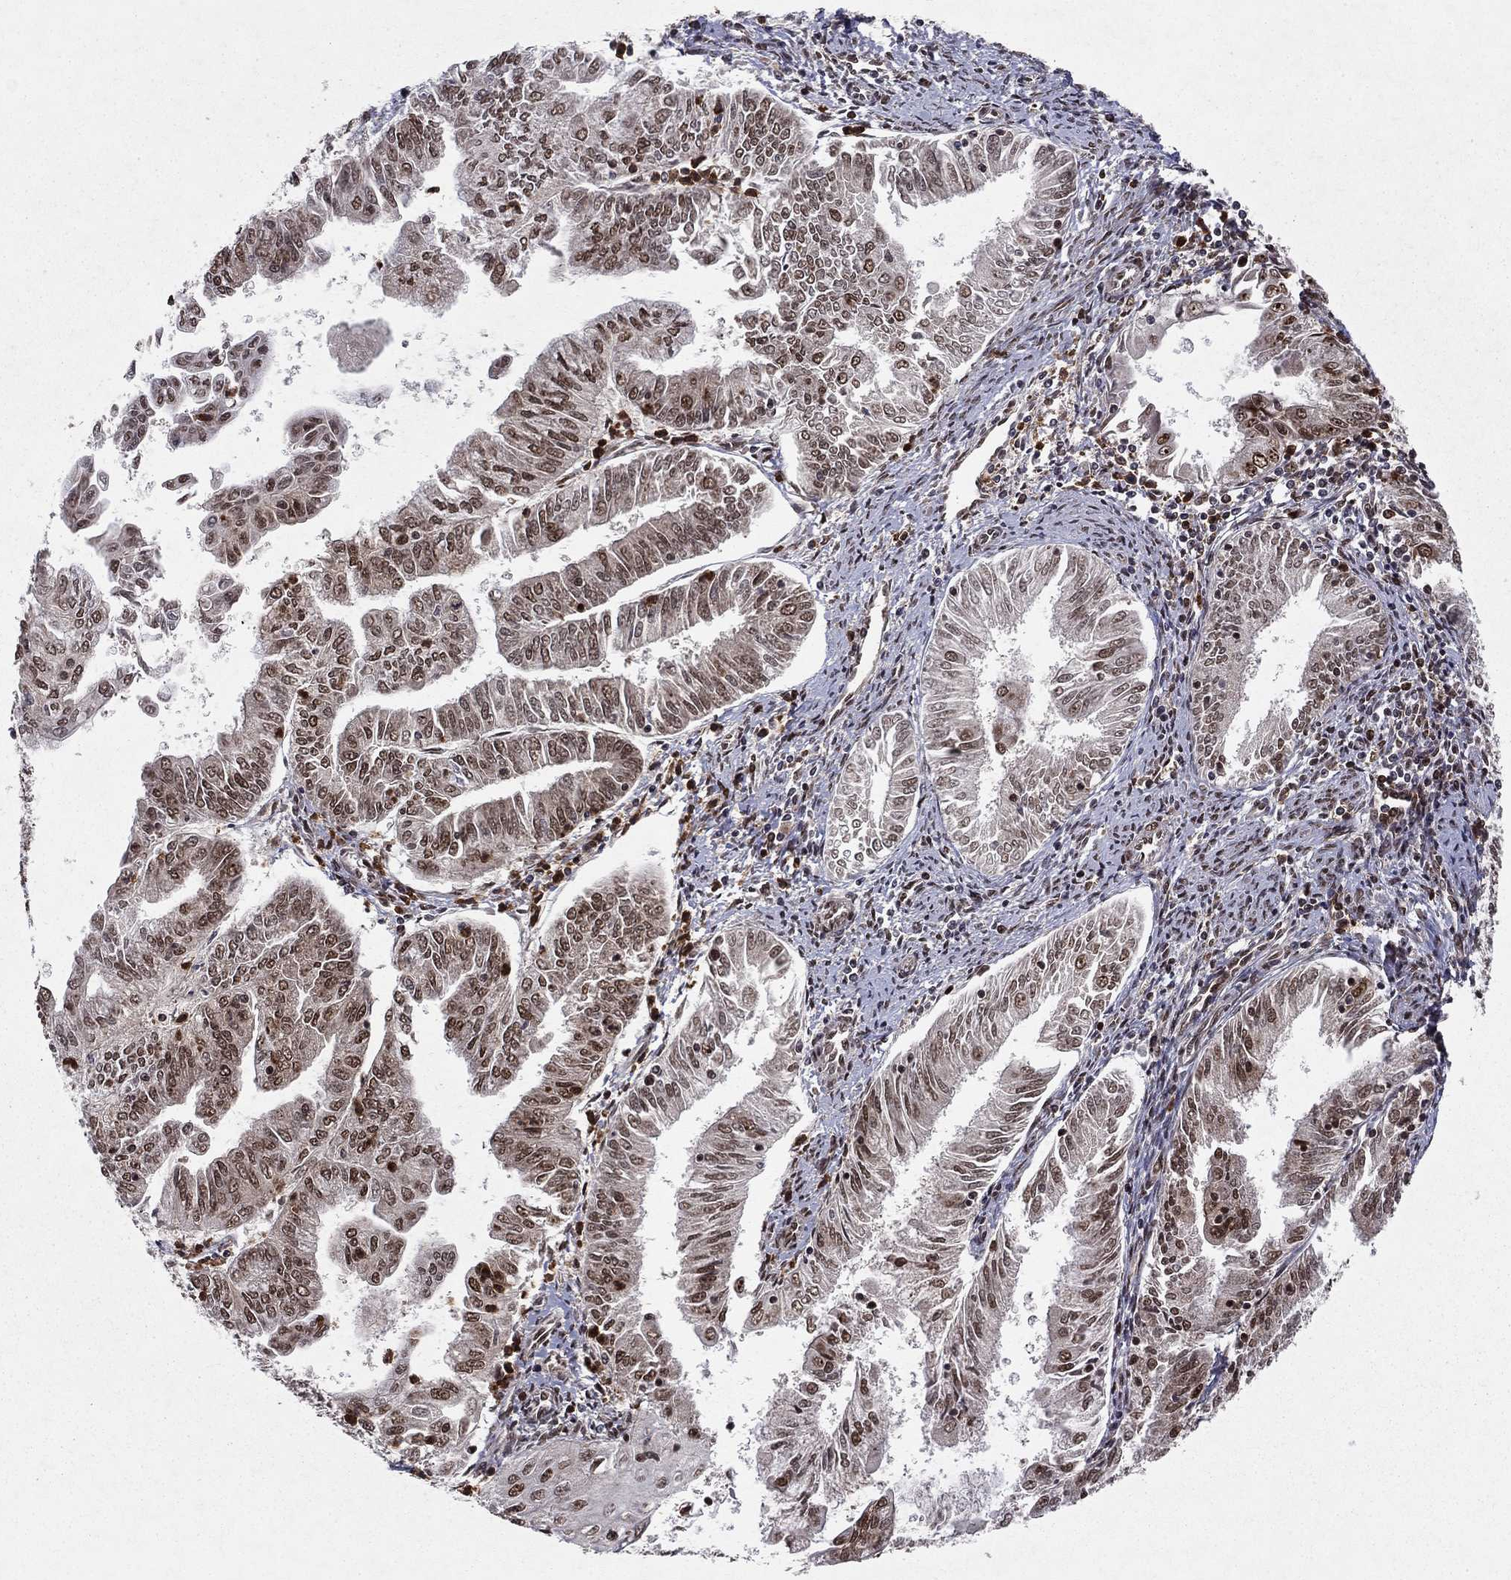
{"staining": {"intensity": "strong", "quantity": "25%-75%", "location": "nuclear"}, "tissue": "endometrial cancer", "cell_type": "Tumor cells", "image_type": "cancer", "snomed": [{"axis": "morphology", "description": "Adenocarcinoma, NOS"}, {"axis": "topography", "description": "Endometrium"}], "caption": "A brown stain highlights strong nuclear staining of a protein in human endometrial cancer tumor cells. Immunohistochemistry stains the protein of interest in brown and the nuclei are stained blue.", "gene": "SSX2IP", "patient": {"sex": "female", "age": 56}}